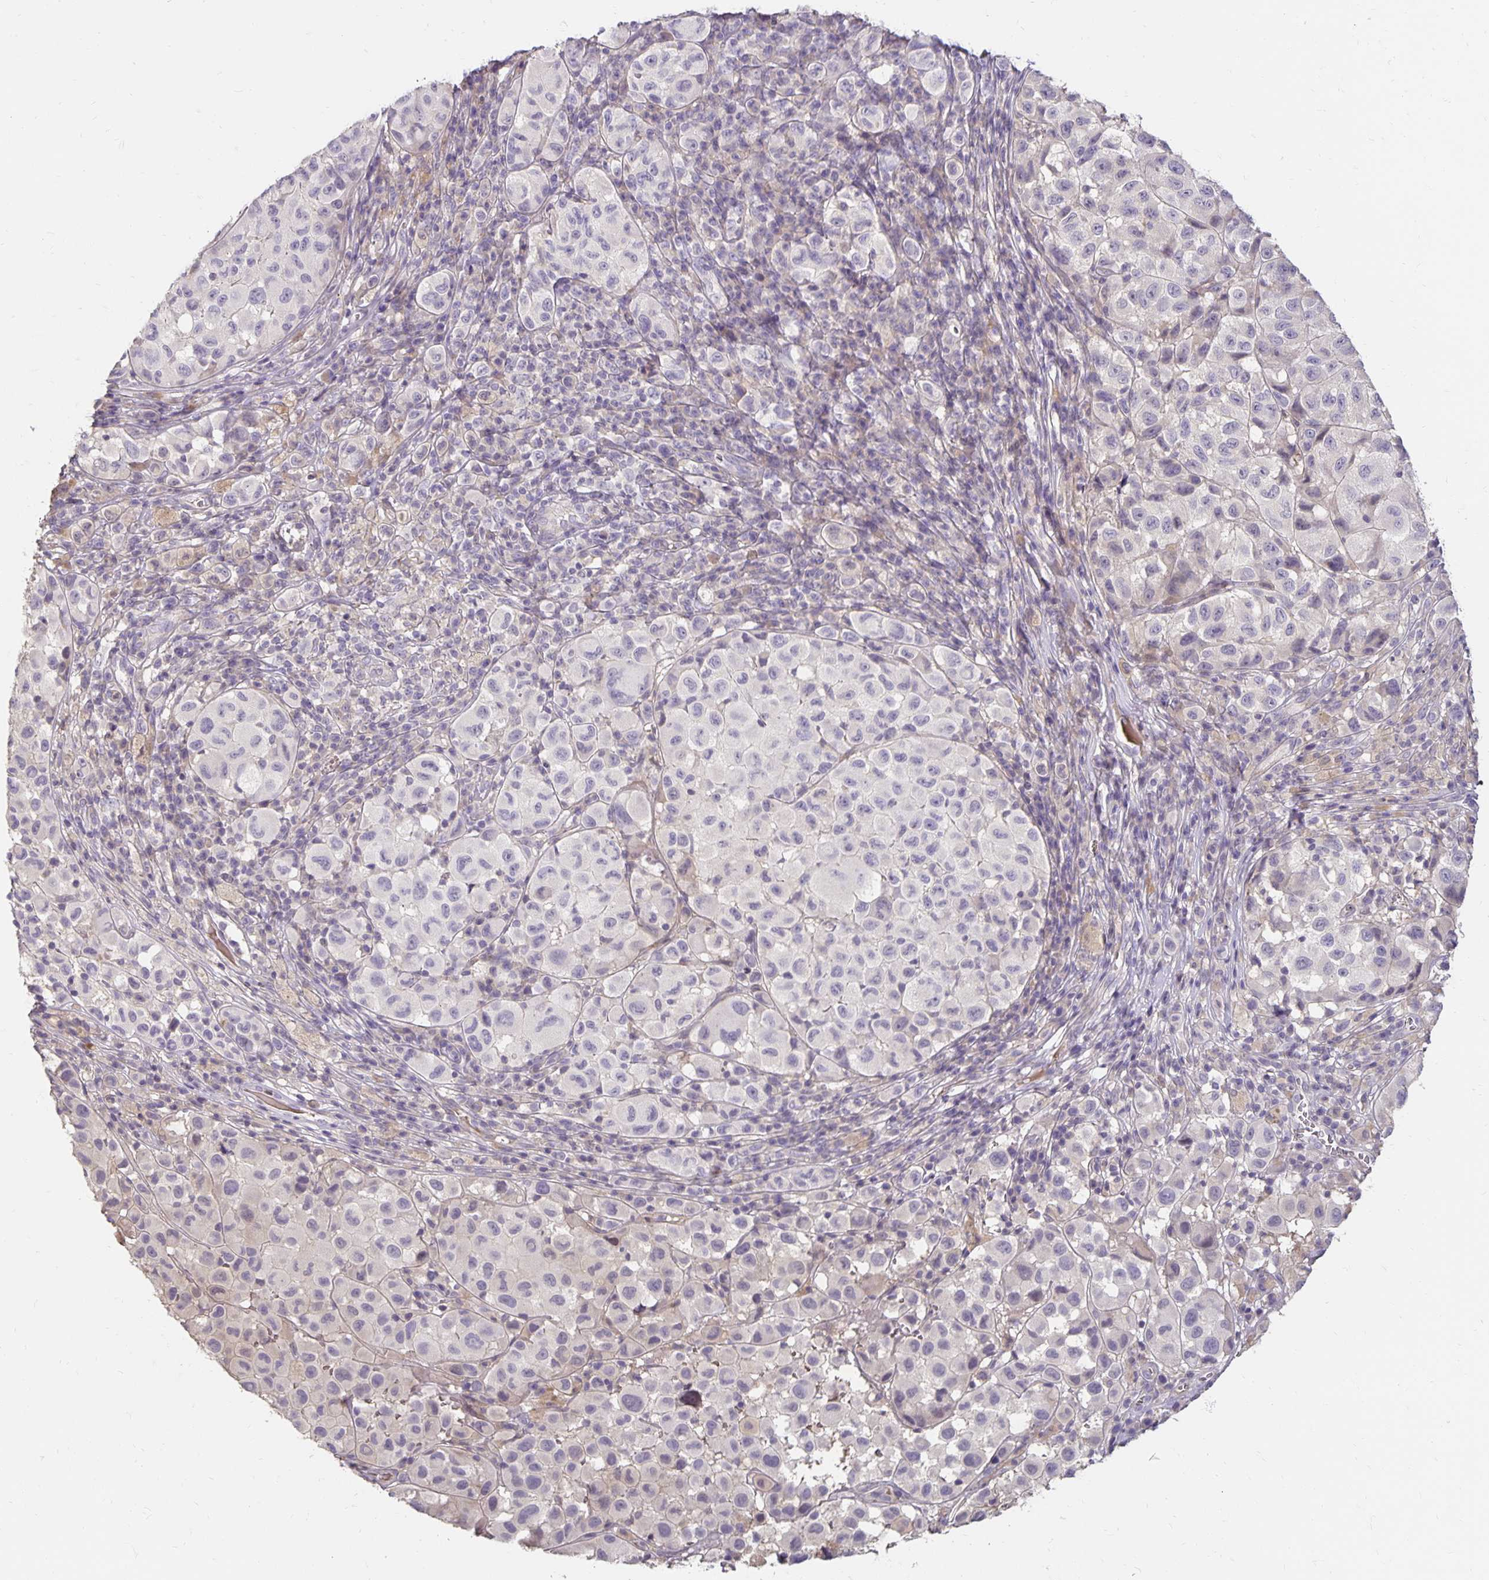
{"staining": {"intensity": "negative", "quantity": "none", "location": "none"}, "tissue": "melanoma", "cell_type": "Tumor cells", "image_type": "cancer", "snomed": [{"axis": "morphology", "description": "Malignant melanoma, NOS"}, {"axis": "topography", "description": "Skin"}], "caption": "The micrograph reveals no staining of tumor cells in malignant melanoma.", "gene": "CST6", "patient": {"sex": "male", "age": 93}}